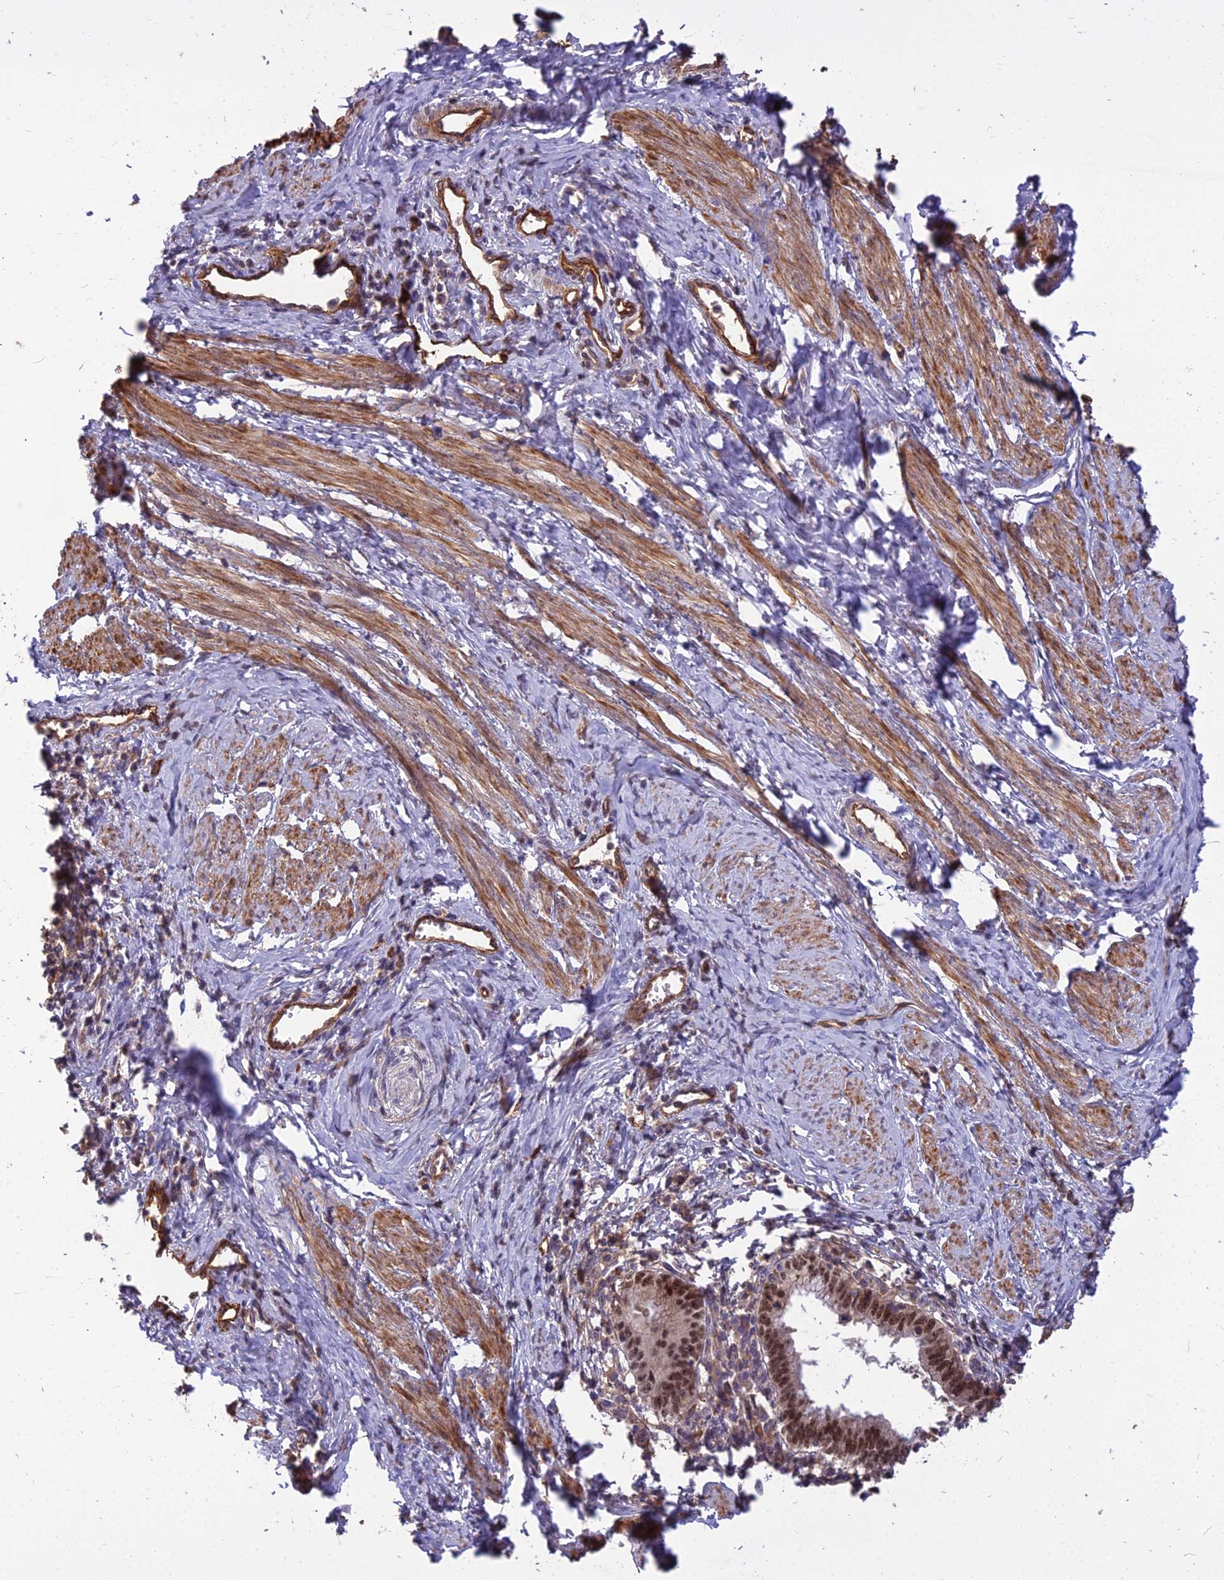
{"staining": {"intensity": "moderate", "quantity": ">75%", "location": "nuclear"}, "tissue": "cervical cancer", "cell_type": "Tumor cells", "image_type": "cancer", "snomed": [{"axis": "morphology", "description": "Adenocarcinoma, NOS"}, {"axis": "topography", "description": "Cervix"}], "caption": "Immunohistochemistry of cervical cancer demonstrates medium levels of moderate nuclear expression in about >75% of tumor cells. Immunohistochemistry stains the protein in brown and the nuclei are stained blue.", "gene": "TCEA3", "patient": {"sex": "female", "age": 36}}